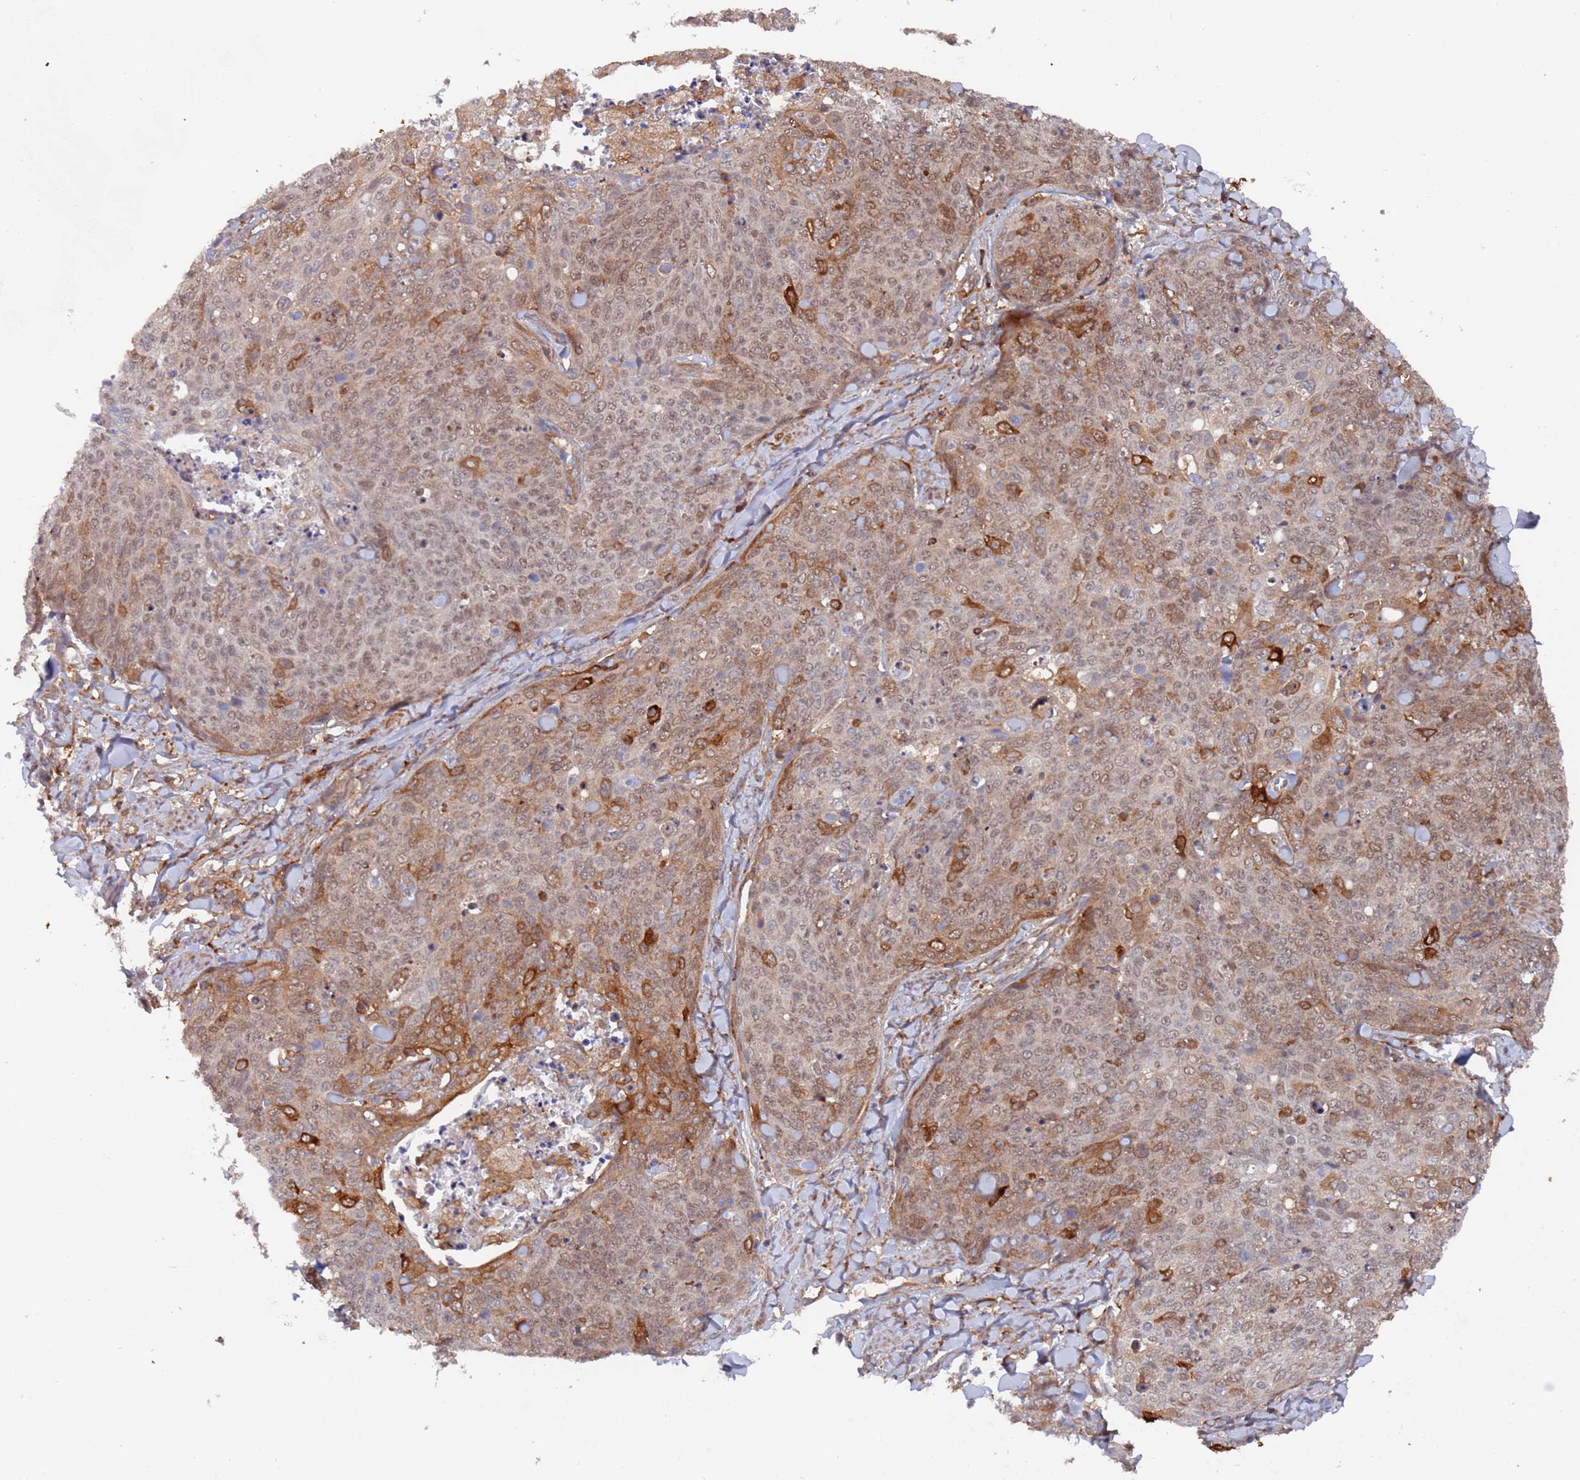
{"staining": {"intensity": "moderate", "quantity": "25%-75%", "location": "cytoplasmic/membranous,nuclear"}, "tissue": "skin cancer", "cell_type": "Tumor cells", "image_type": "cancer", "snomed": [{"axis": "morphology", "description": "Squamous cell carcinoma, NOS"}, {"axis": "topography", "description": "Skin"}, {"axis": "topography", "description": "Vulva"}], "caption": "Skin cancer stained for a protein displays moderate cytoplasmic/membranous and nuclear positivity in tumor cells.", "gene": "DDX60", "patient": {"sex": "female", "age": 85}}